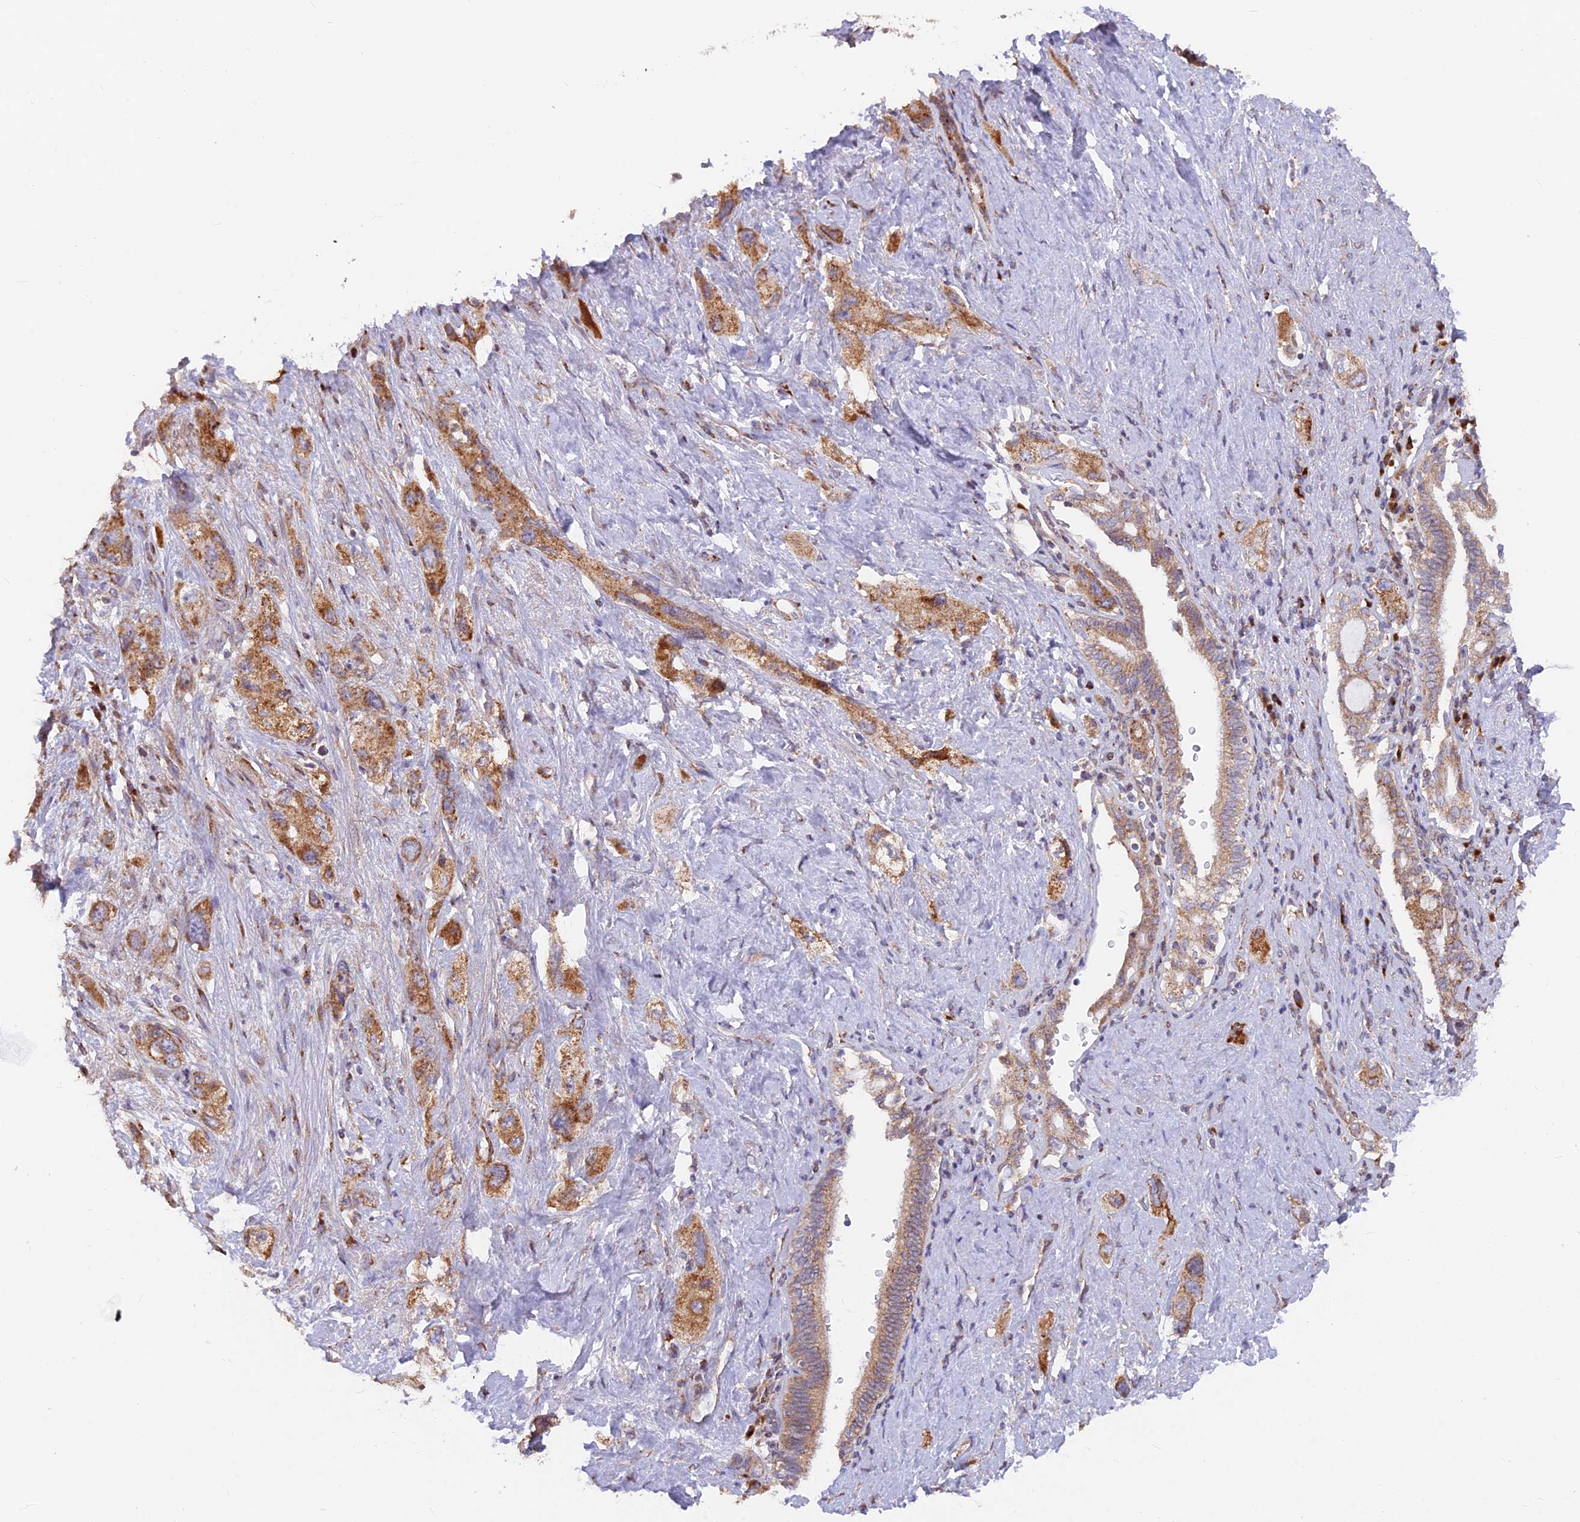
{"staining": {"intensity": "moderate", "quantity": ">75%", "location": "cytoplasmic/membranous"}, "tissue": "pancreatic cancer", "cell_type": "Tumor cells", "image_type": "cancer", "snomed": [{"axis": "morphology", "description": "Adenocarcinoma, NOS"}, {"axis": "topography", "description": "Pancreas"}], "caption": "This photomicrograph demonstrates IHC staining of human adenocarcinoma (pancreatic), with medium moderate cytoplasmic/membranous staining in about >75% of tumor cells.", "gene": "TBC1D20", "patient": {"sex": "female", "age": 73}}